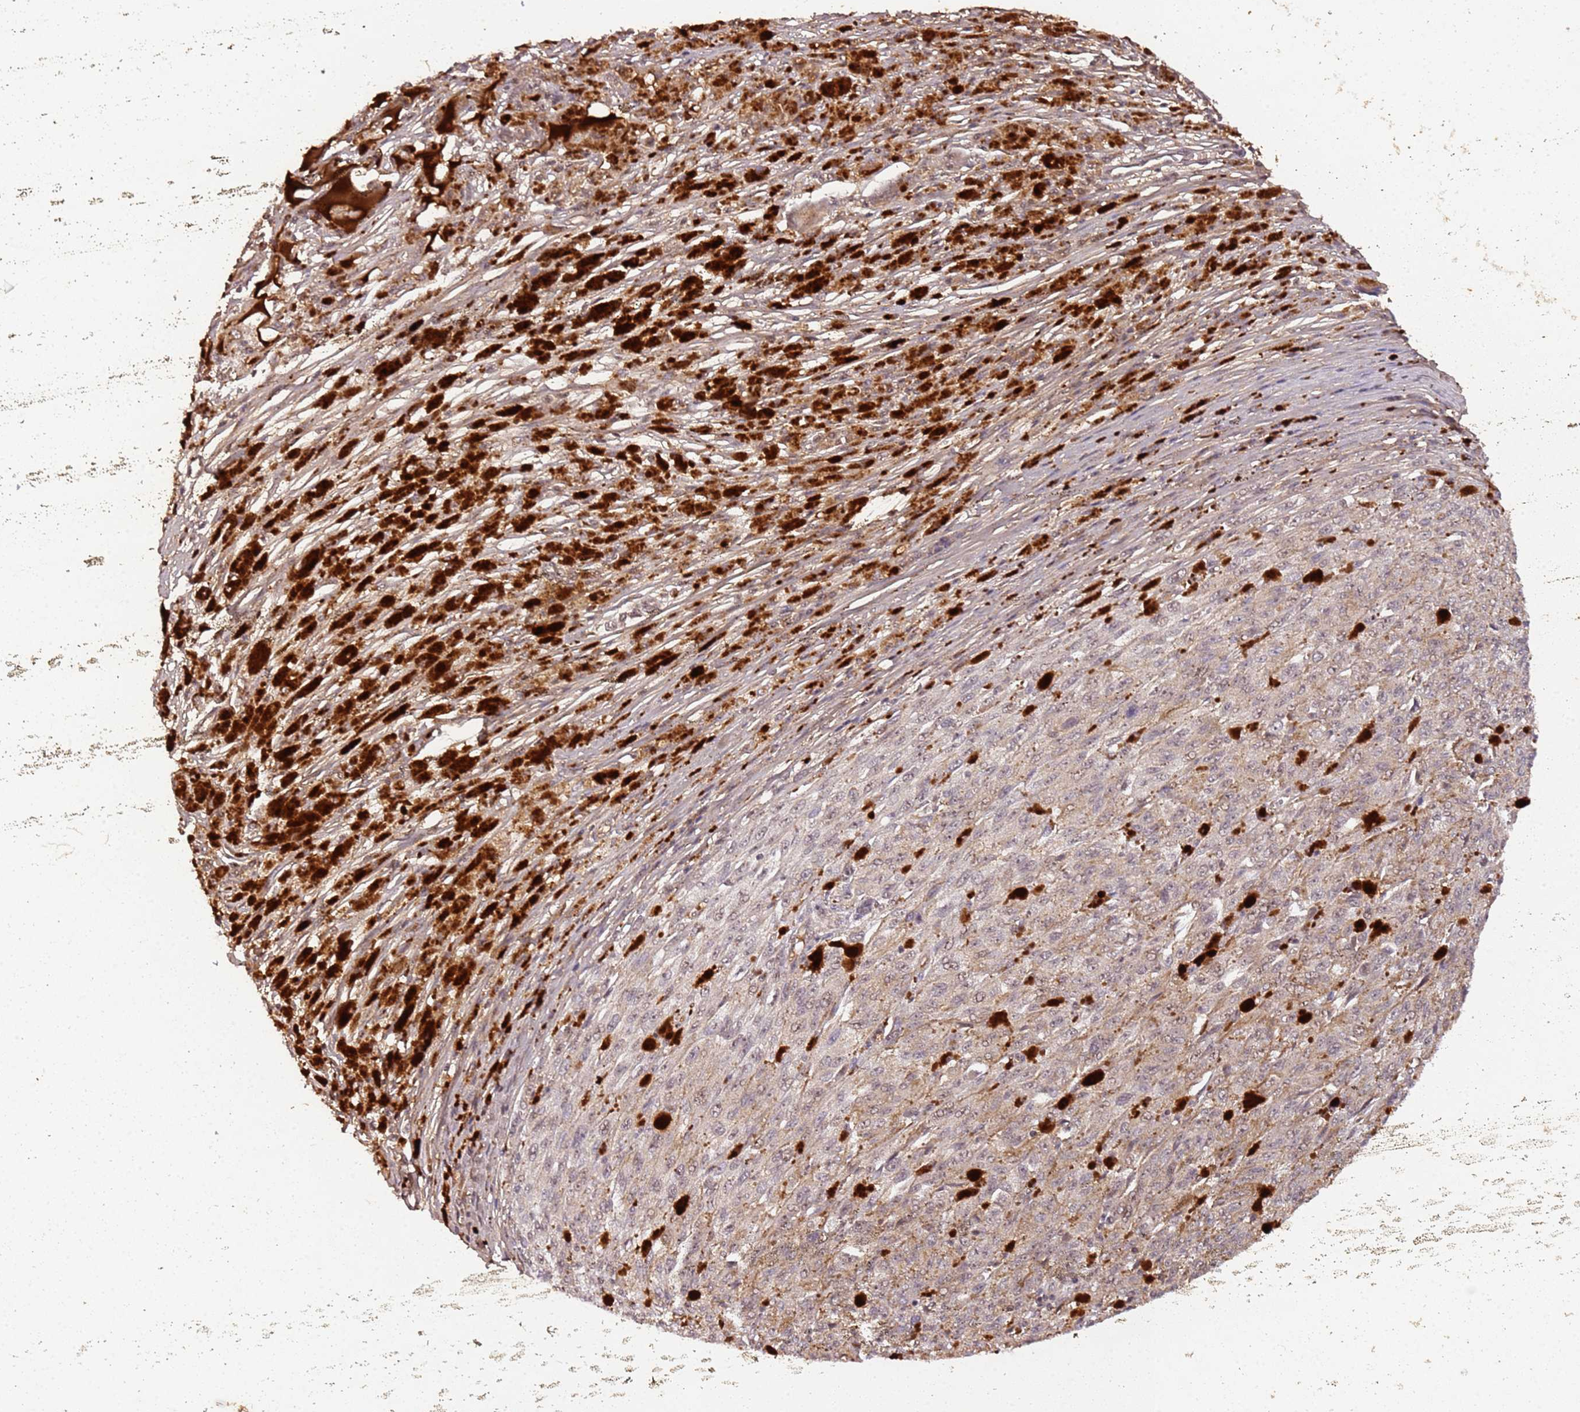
{"staining": {"intensity": "negative", "quantity": "none", "location": "none"}, "tissue": "melanoma", "cell_type": "Tumor cells", "image_type": "cancer", "snomed": [{"axis": "morphology", "description": "Malignant melanoma, NOS"}, {"axis": "topography", "description": "Skin"}], "caption": "DAB (3,3'-diaminobenzidine) immunohistochemical staining of malignant melanoma demonstrates no significant staining in tumor cells.", "gene": "COL1A2", "patient": {"sex": "female", "age": 52}}